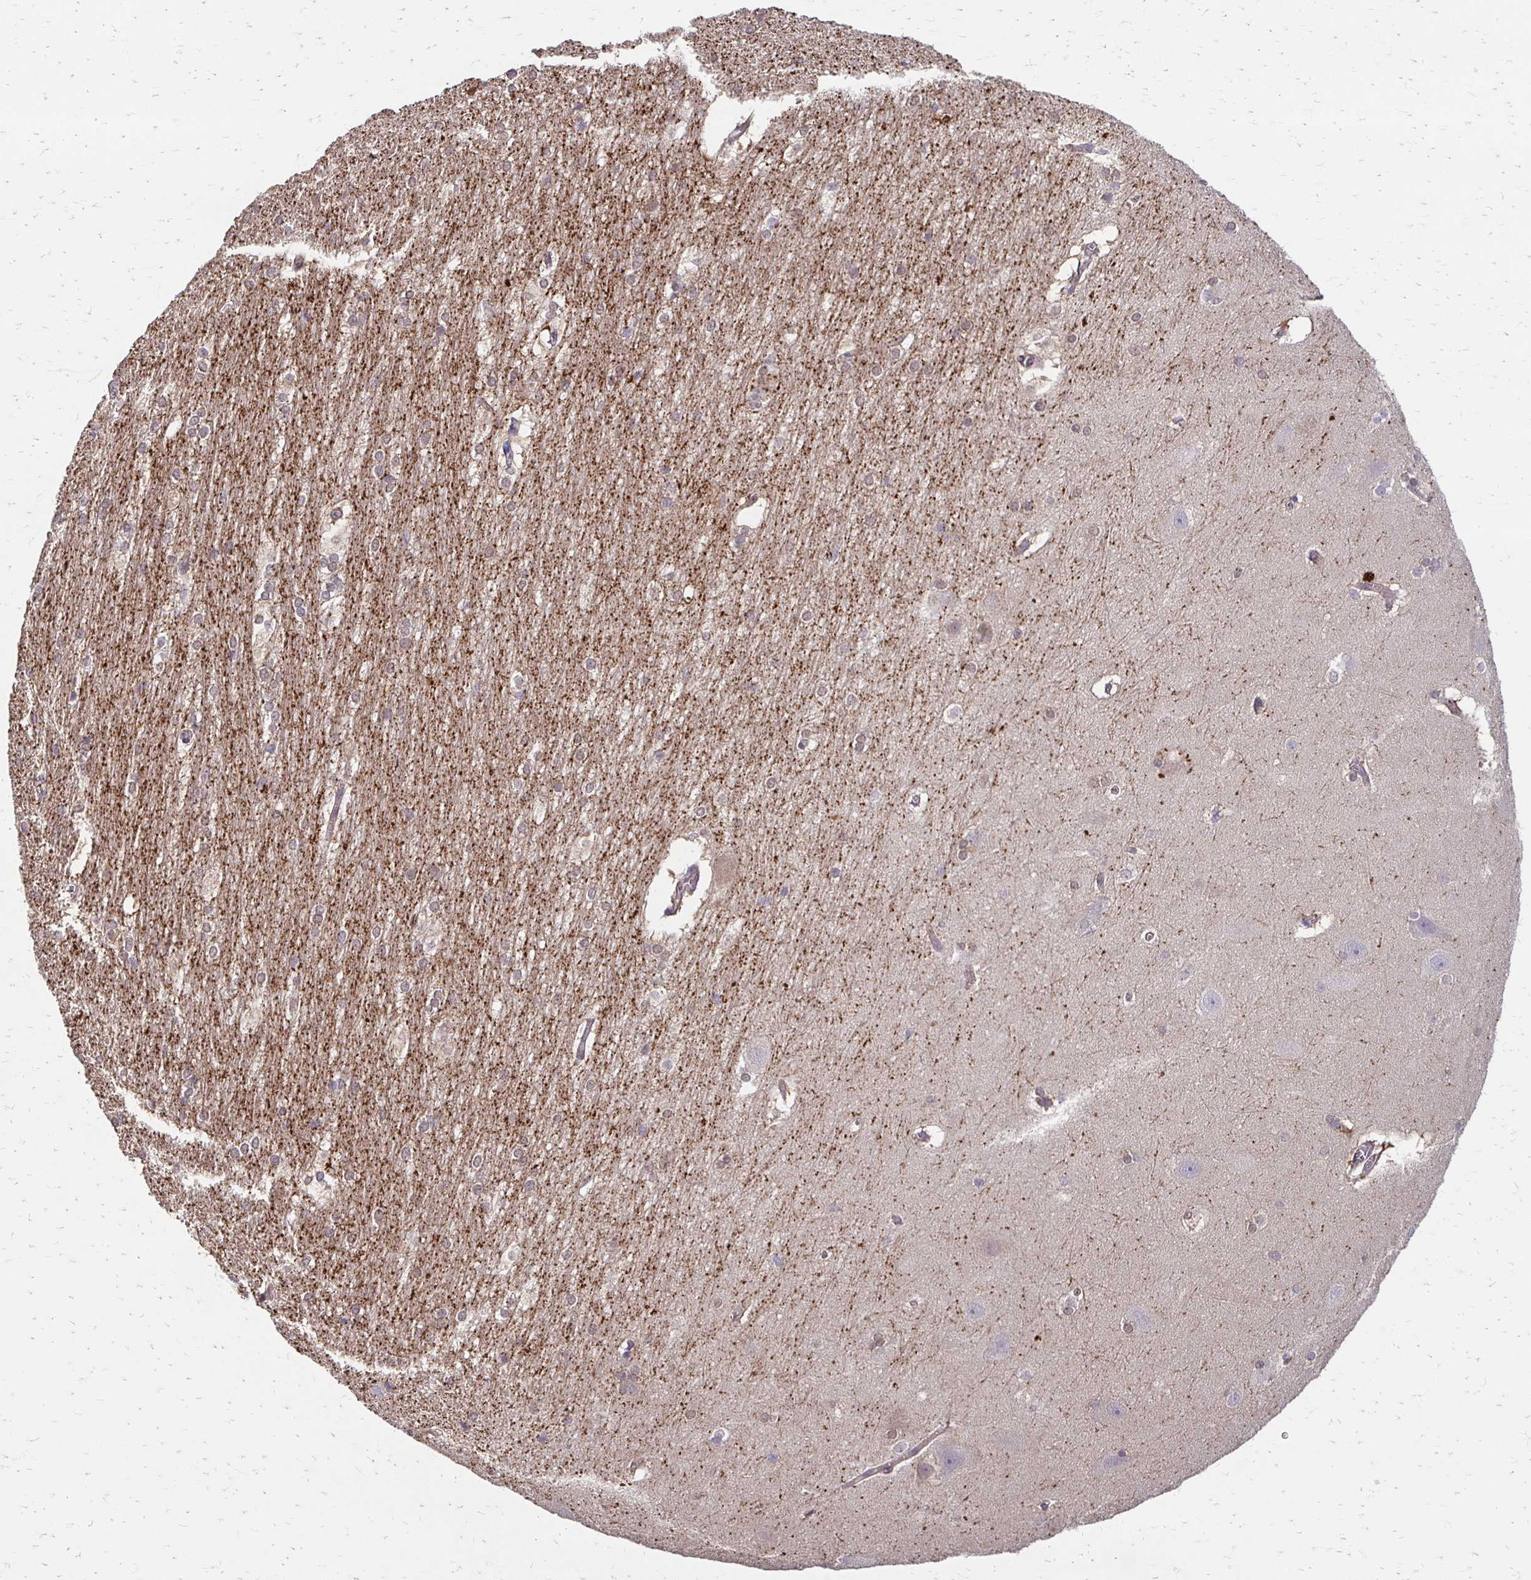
{"staining": {"intensity": "negative", "quantity": "none", "location": "none"}, "tissue": "hippocampus", "cell_type": "Glial cells", "image_type": "normal", "snomed": [{"axis": "morphology", "description": "Normal tissue, NOS"}, {"axis": "topography", "description": "Cerebral cortex"}, {"axis": "topography", "description": "Hippocampus"}], "caption": "Glial cells show no significant protein staining in normal hippocampus. The staining was performed using DAB to visualize the protein expression in brown, while the nuclei were stained in blue with hematoxylin (Magnification: 20x).", "gene": "CFL2", "patient": {"sex": "female", "age": 19}}